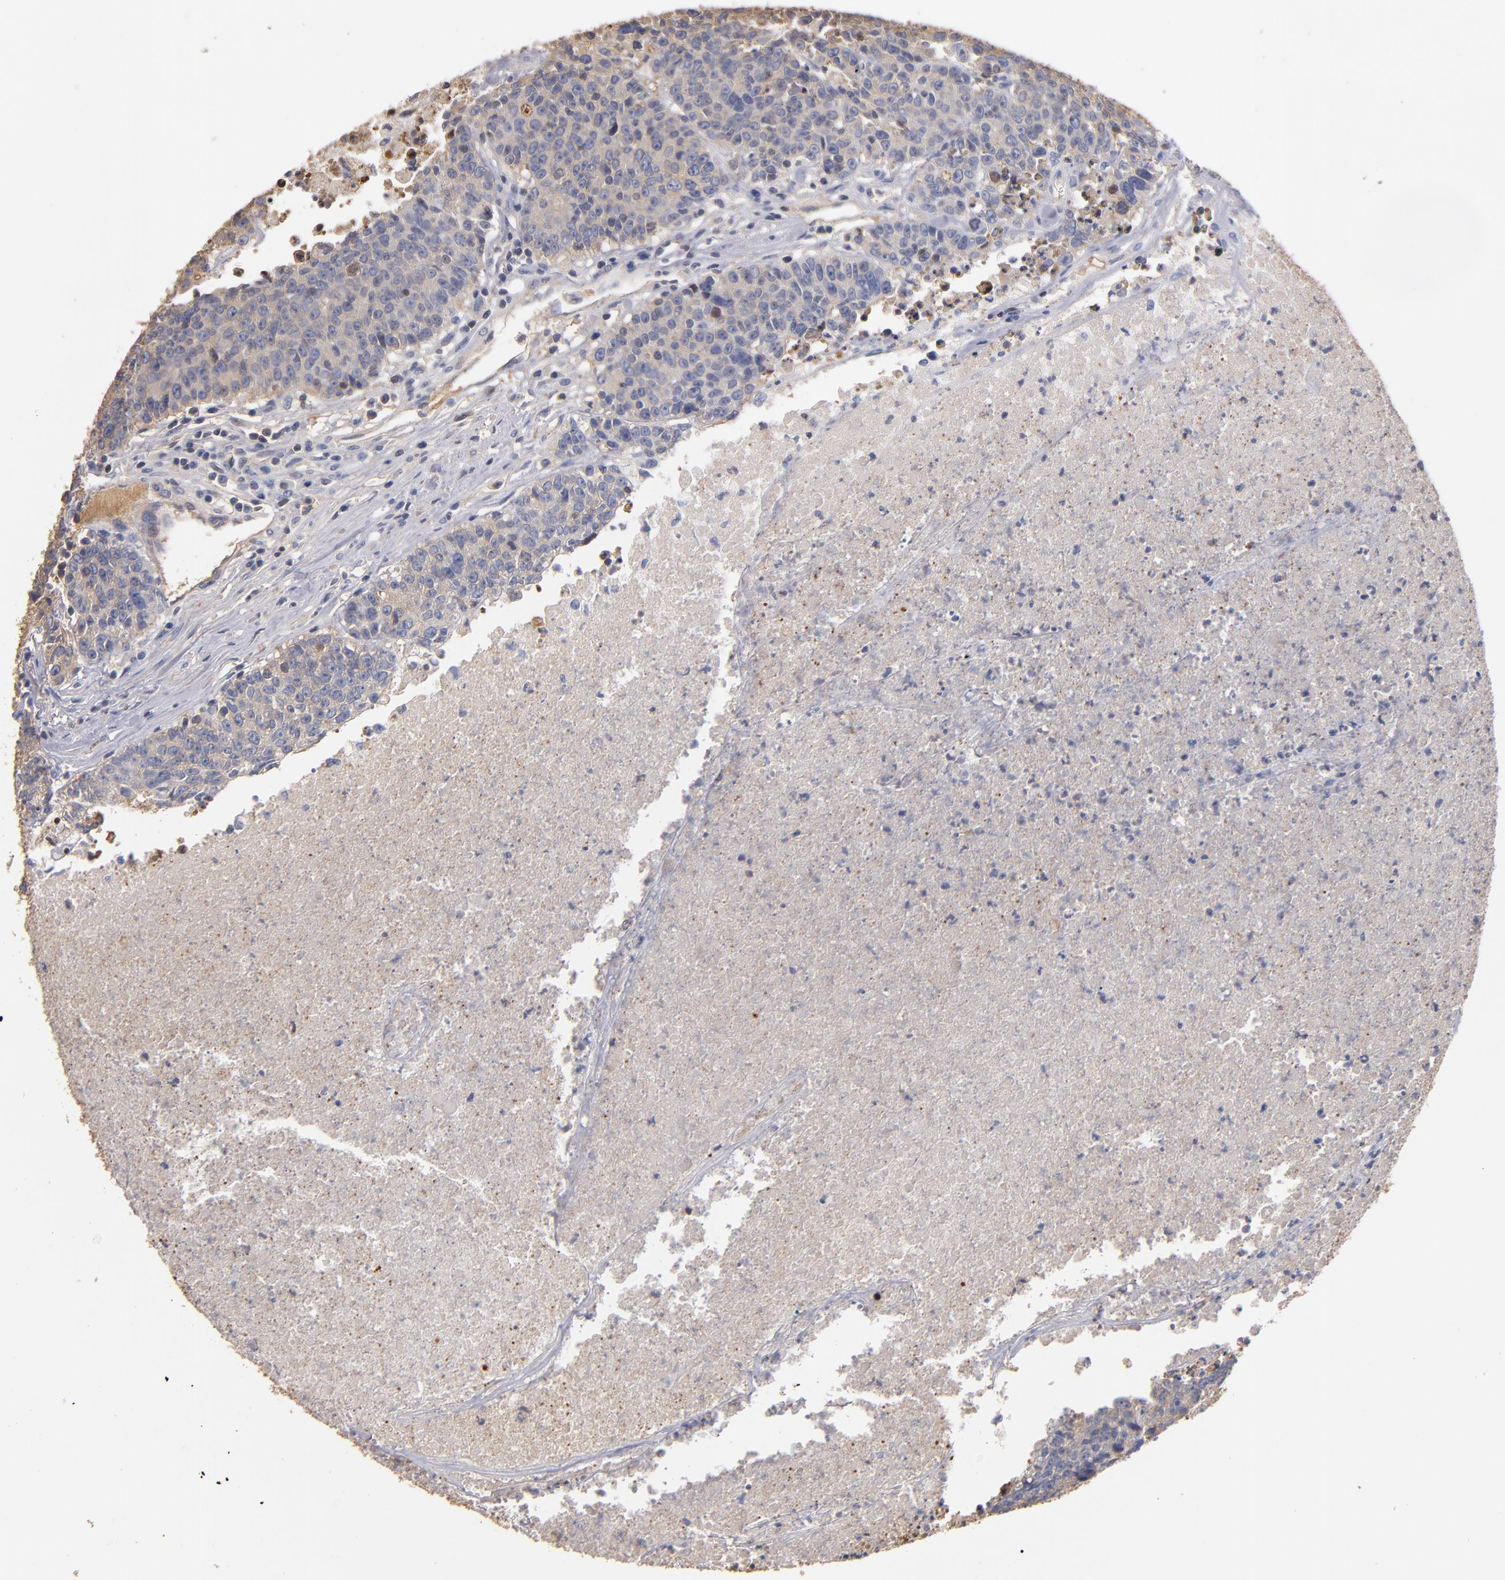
{"staining": {"intensity": "weak", "quantity": ">75%", "location": "cytoplasmic/membranous"}, "tissue": "colorectal cancer", "cell_type": "Tumor cells", "image_type": "cancer", "snomed": [{"axis": "morphology", "description": "Adenocarcinoma, NOS"}, {"axis": "topography", "description": "Colon"}], "caption": "Immunohistochemical staining of adenocarcinoma (colorectal) displays low levels of weak cytoplasmic/membranous staining in about >75% of tumor cells.", "gene": "ESYT2", "patient": {"sex": "female", "age": 53}}